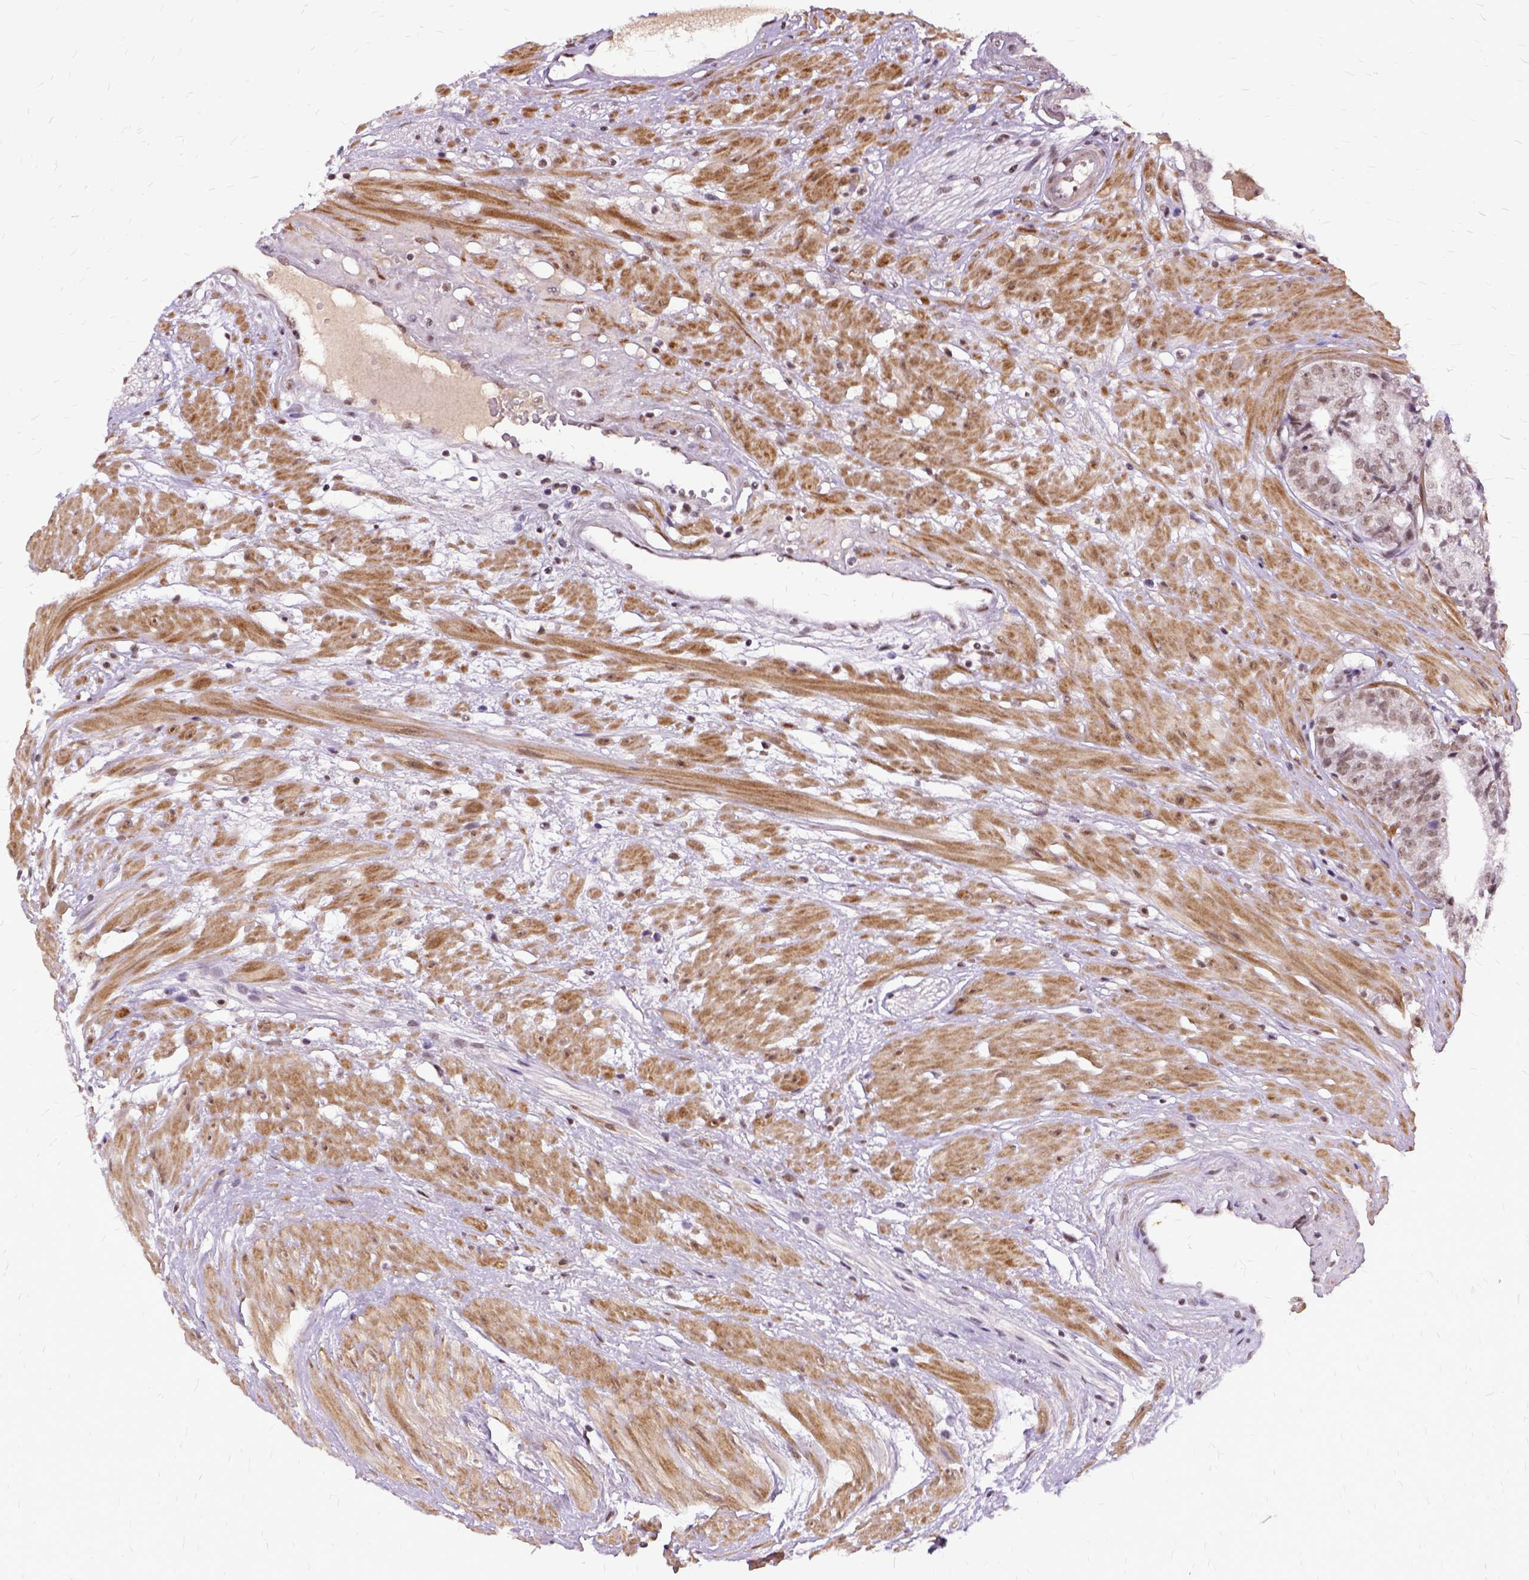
{"staining": {"intensity": "weak", "quantity": "<25%", "location": "nuclear"}, "tissue": "prostate cancer", "cell_type": "Tumor cells", "image_type": "cancer", "snomed": [{"axis": "morphology", "description": "Adenocarcinoma, Low grade"}, {"axis": "topography", "description": "Prostate"}], "caption": "Immunohistochemistry image of neoplastic tissue: prostate low-grade adenocarcinoma stained with DAB reveals no significant protein positivity in tumor cells. (DAB IHC, high magnification).", "gene": "SETD1A", "patient": {"sex": "male", "age": 60}}